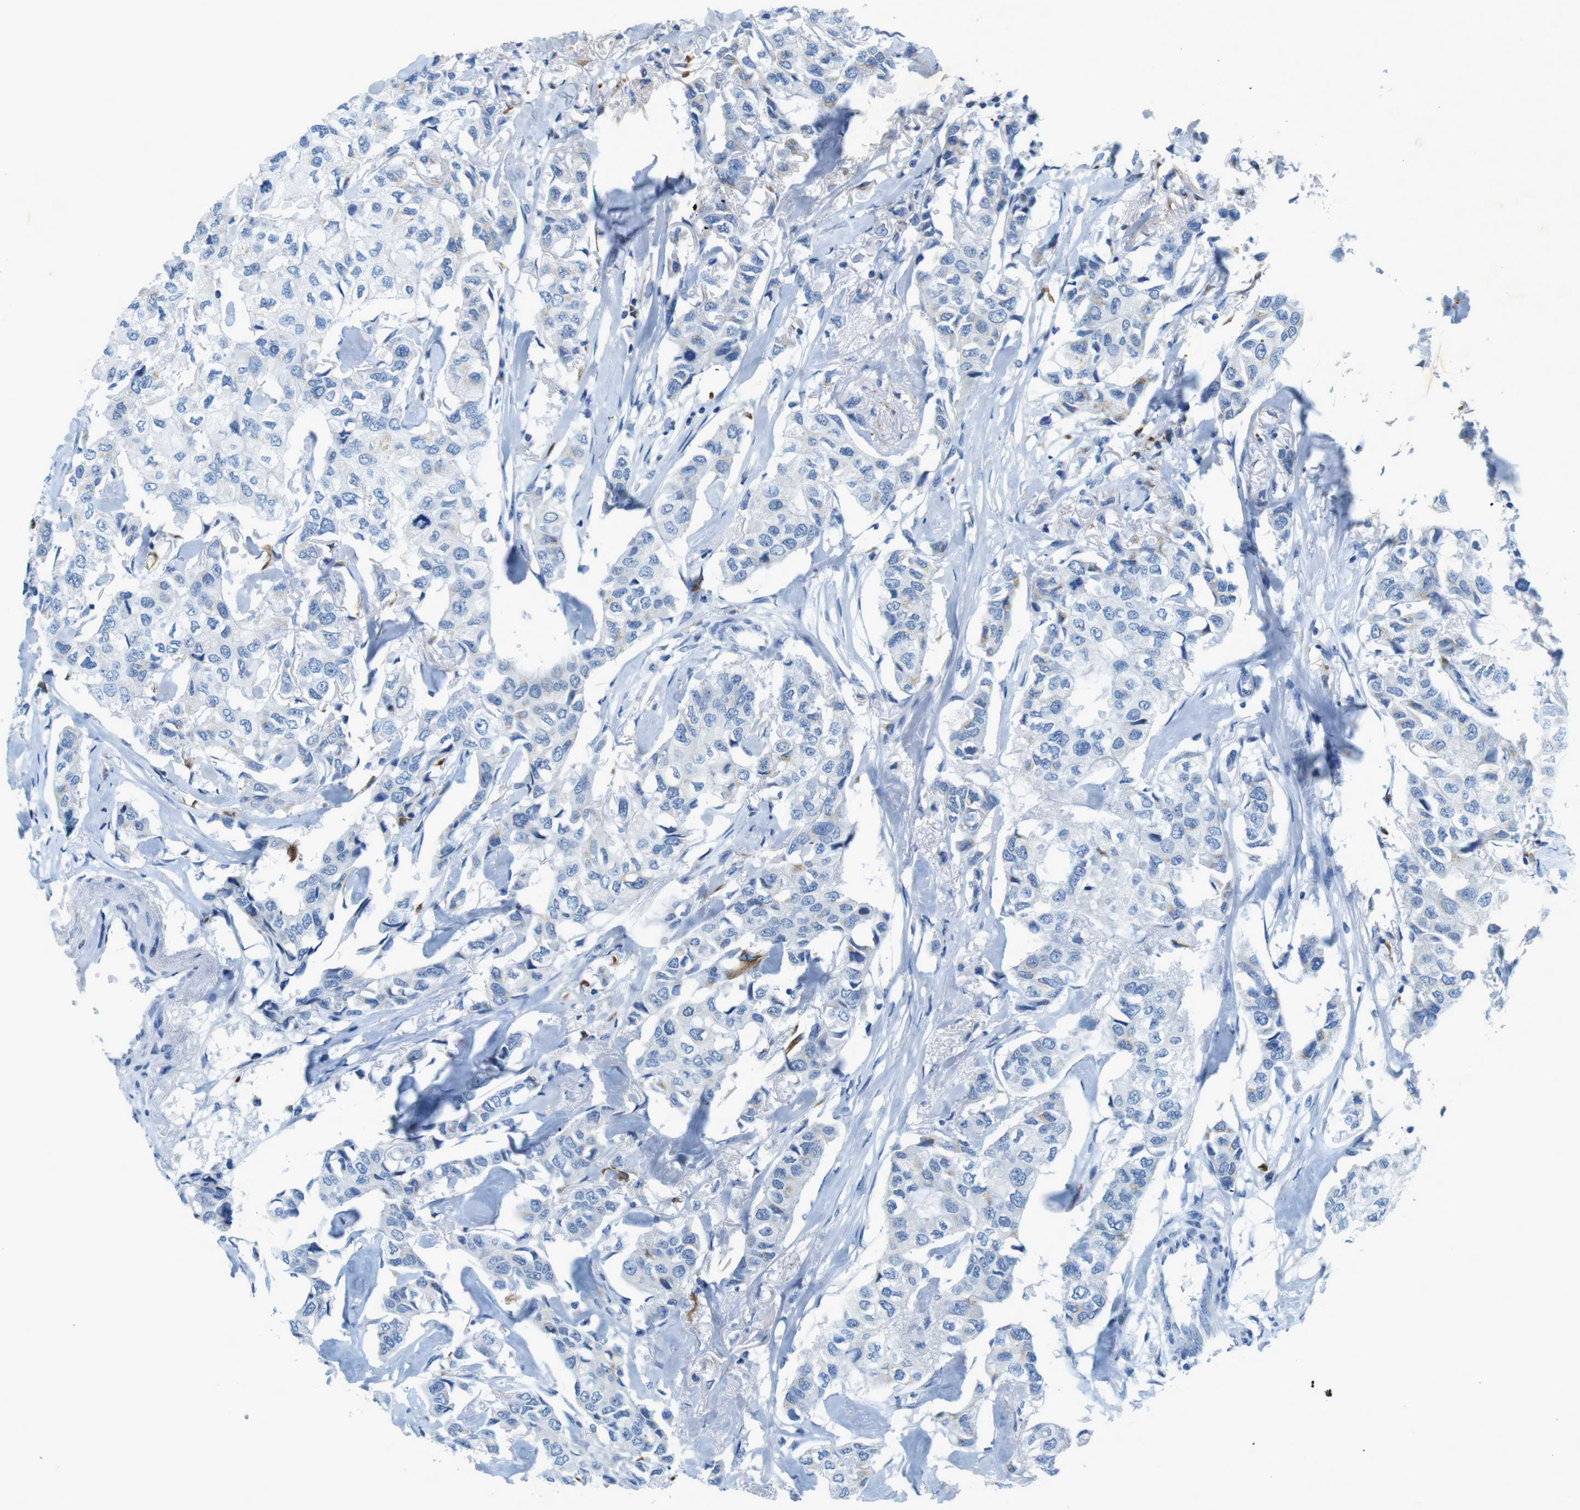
{"staining": {"intensity": "negative", "quantity": "none", "location": "none"}, "tissue": "breast cancer", "cell_type": "Tumor cells", "image_type": "cancer", "snomed": [{"axis": "morphology", "description": "Duct carcinoma"}, {"axis": "topography", "description": "Breast"}], "caption": "DAB (3,3'-diaminobenzidine) immunohistochemical staining of human breast cancer demonstrates no significant staining in tumor cells.", "gene": "CD320", "patient": {"sex": "female", "age": 80}}